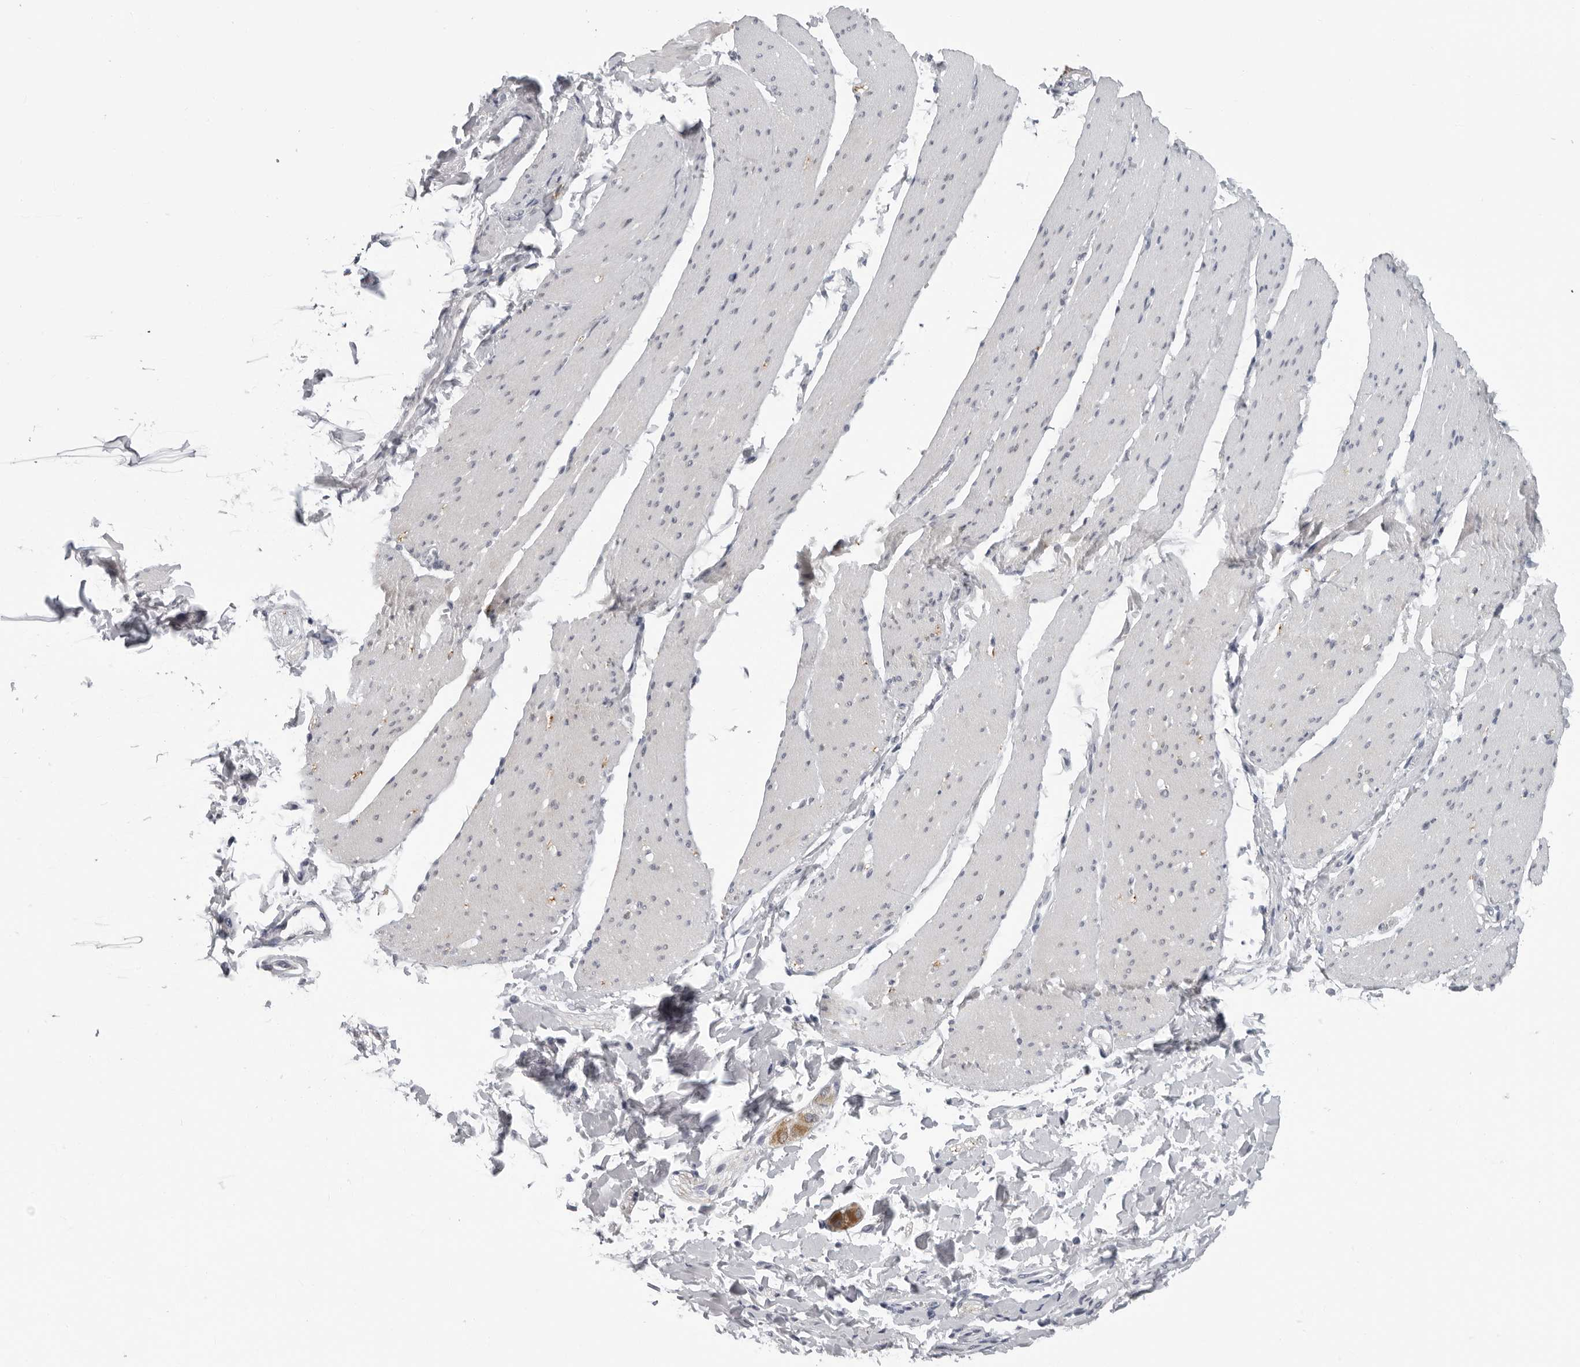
{"staining": {"intensity": "negative", "quantity": "none", "location": "none"}, "tissue": "smooth muscle", "cell_type": "Smooth muscle cells", "image_type": "normal", "snomed": [{"axis": "morphology", "description": "Normal tissue, NOS"}, {"axis": "topography", "description": "Smooth muscle"}, {"axis": "topography", "description": "Small intestine"}], "caption": "This is a photomicrograph of IHC staining of normal smooth muscle, which shows no positivity in smooth muscle cells.", "gene": "OPLAH", "patient": {"sex": "female", "age": 84}}